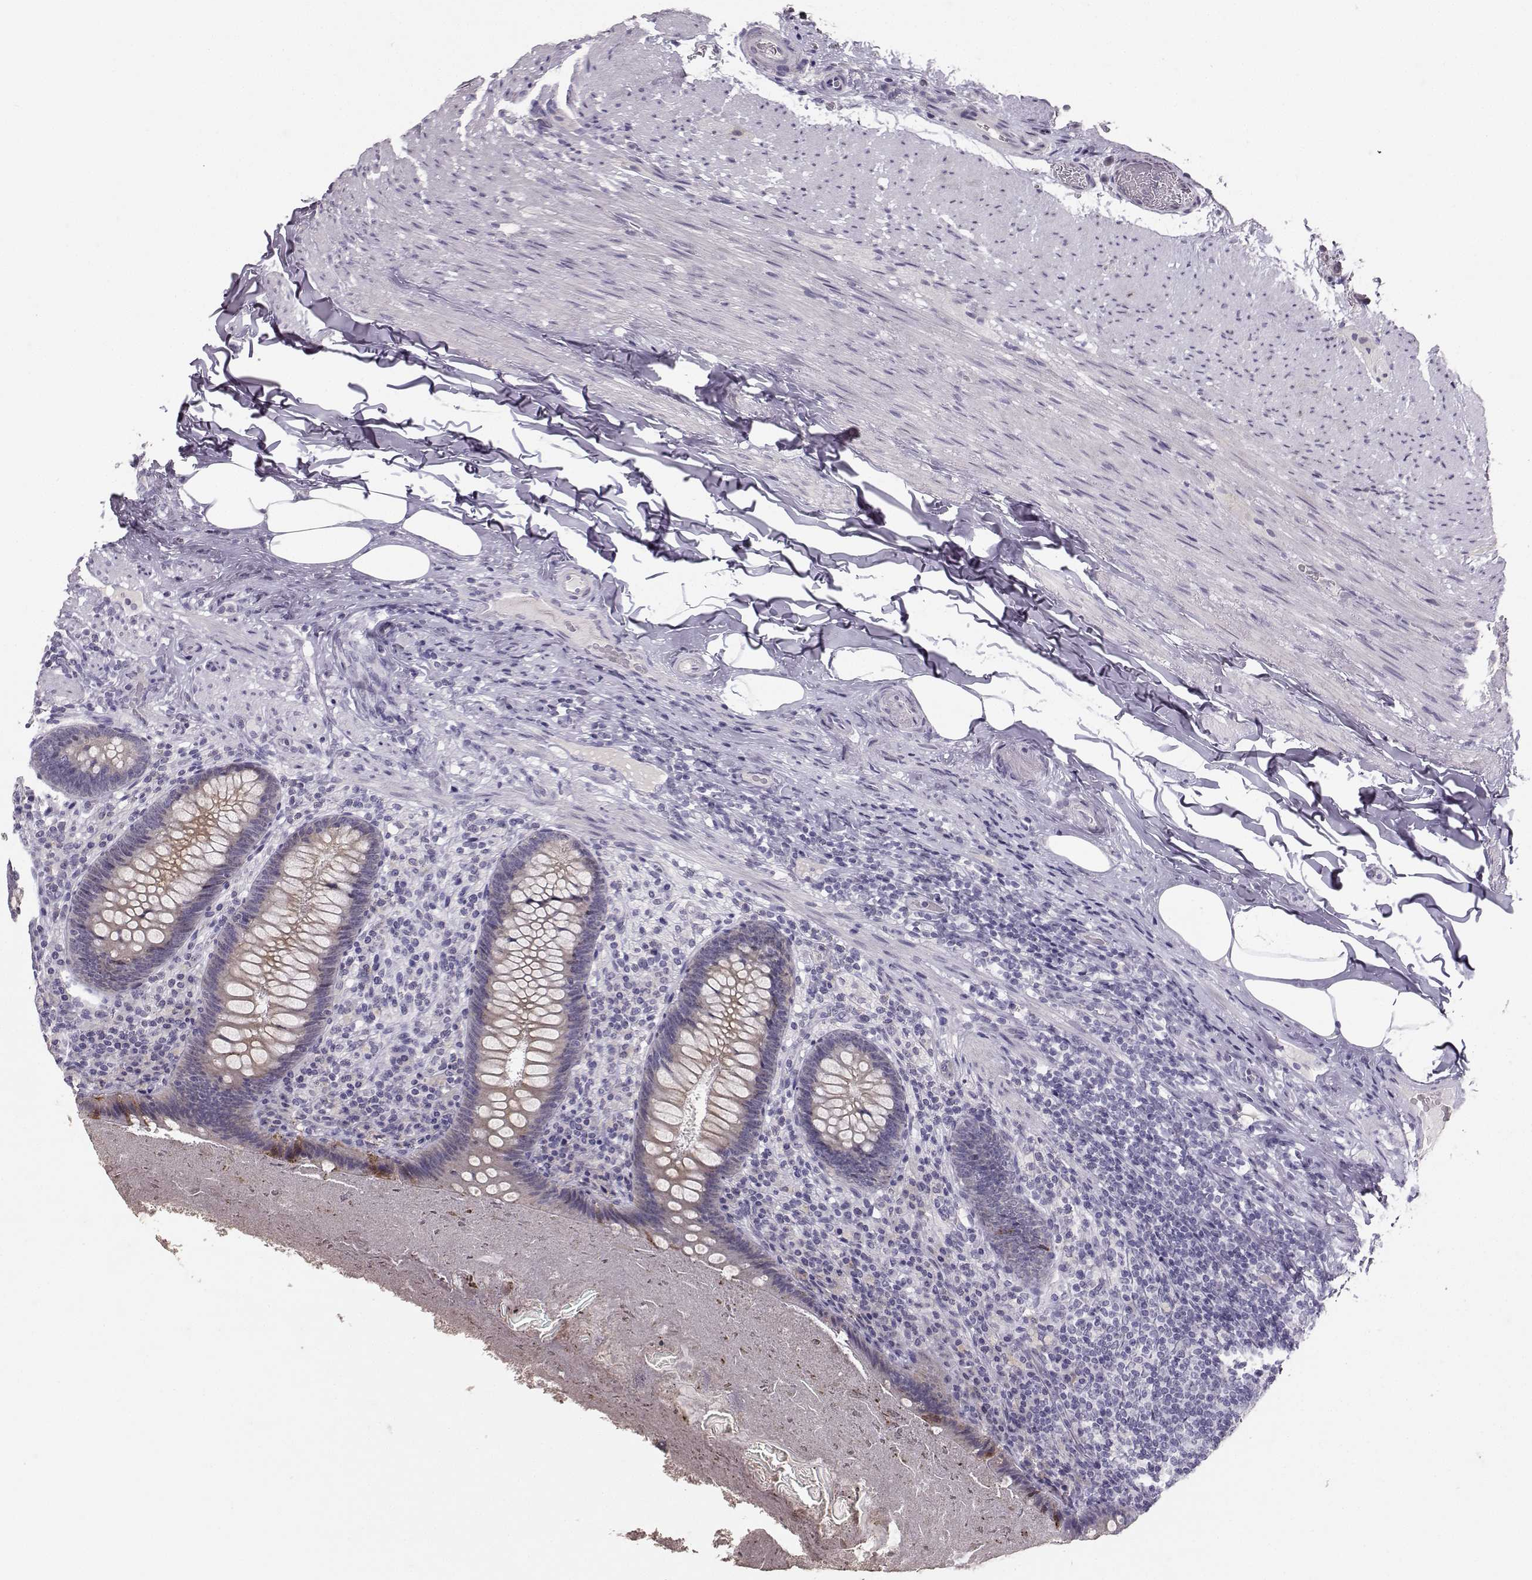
{"staining": {"intensity": "weak", "quantity": "<25%", "location": "cytoplasmic/membranous"}, "tissue": "appendix", "cell_type": "Glandular cells", "image_type": "normal", "snomed": [{"axis": "morphology", "description": "Normal tissue, NOS"}, {"axis": "topography", "description": "Appendix"}], "caption": "Human appendix stained for a protein using immunohistochemistry (IHC) displays no expression in glandular cells.", "gene": "PKP2", "patient": {"sex": "male", "age": 47}}